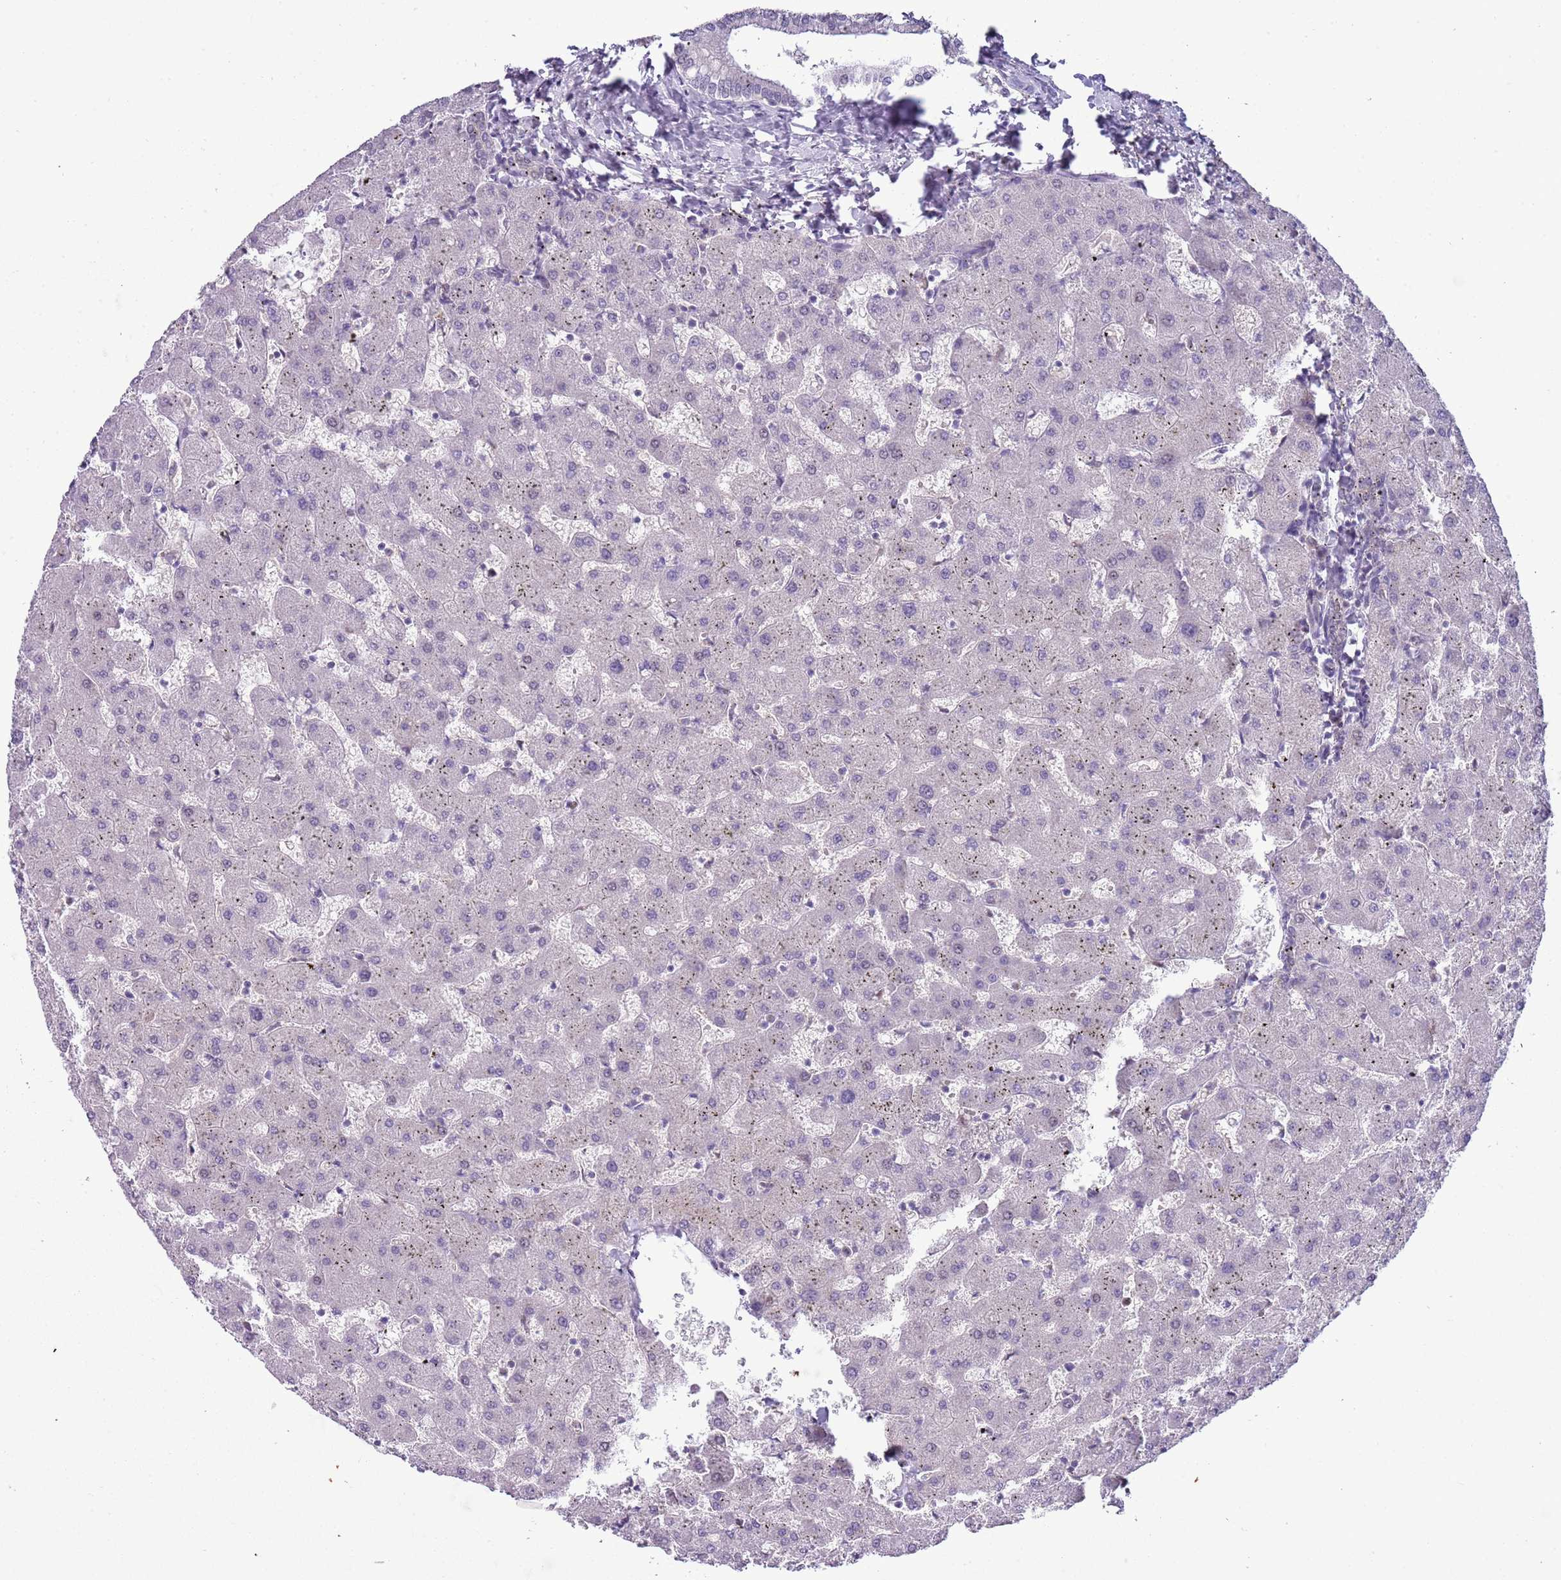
{"staining": {"intensity": "negative", "quantity": "none", "location": "none"}, "tissue": "liver", "cell_type": "Cholangiocytes", "image_type": "normal", "snomed": [{"axis": "morphology", "description": "Normal tissue, NOS"}, {"axis": "topography", "description": "Liver"}], "caption": "High magnification brightfield microscopy of benign liver stained with DAB (3,3'-diaminobenzidine) (brown) and counterstained with hematoxylin (blue): cholangiocytes show no significant expression.", "gene": "NBPF4", "patient": {"sex": "female", "age": 63}}